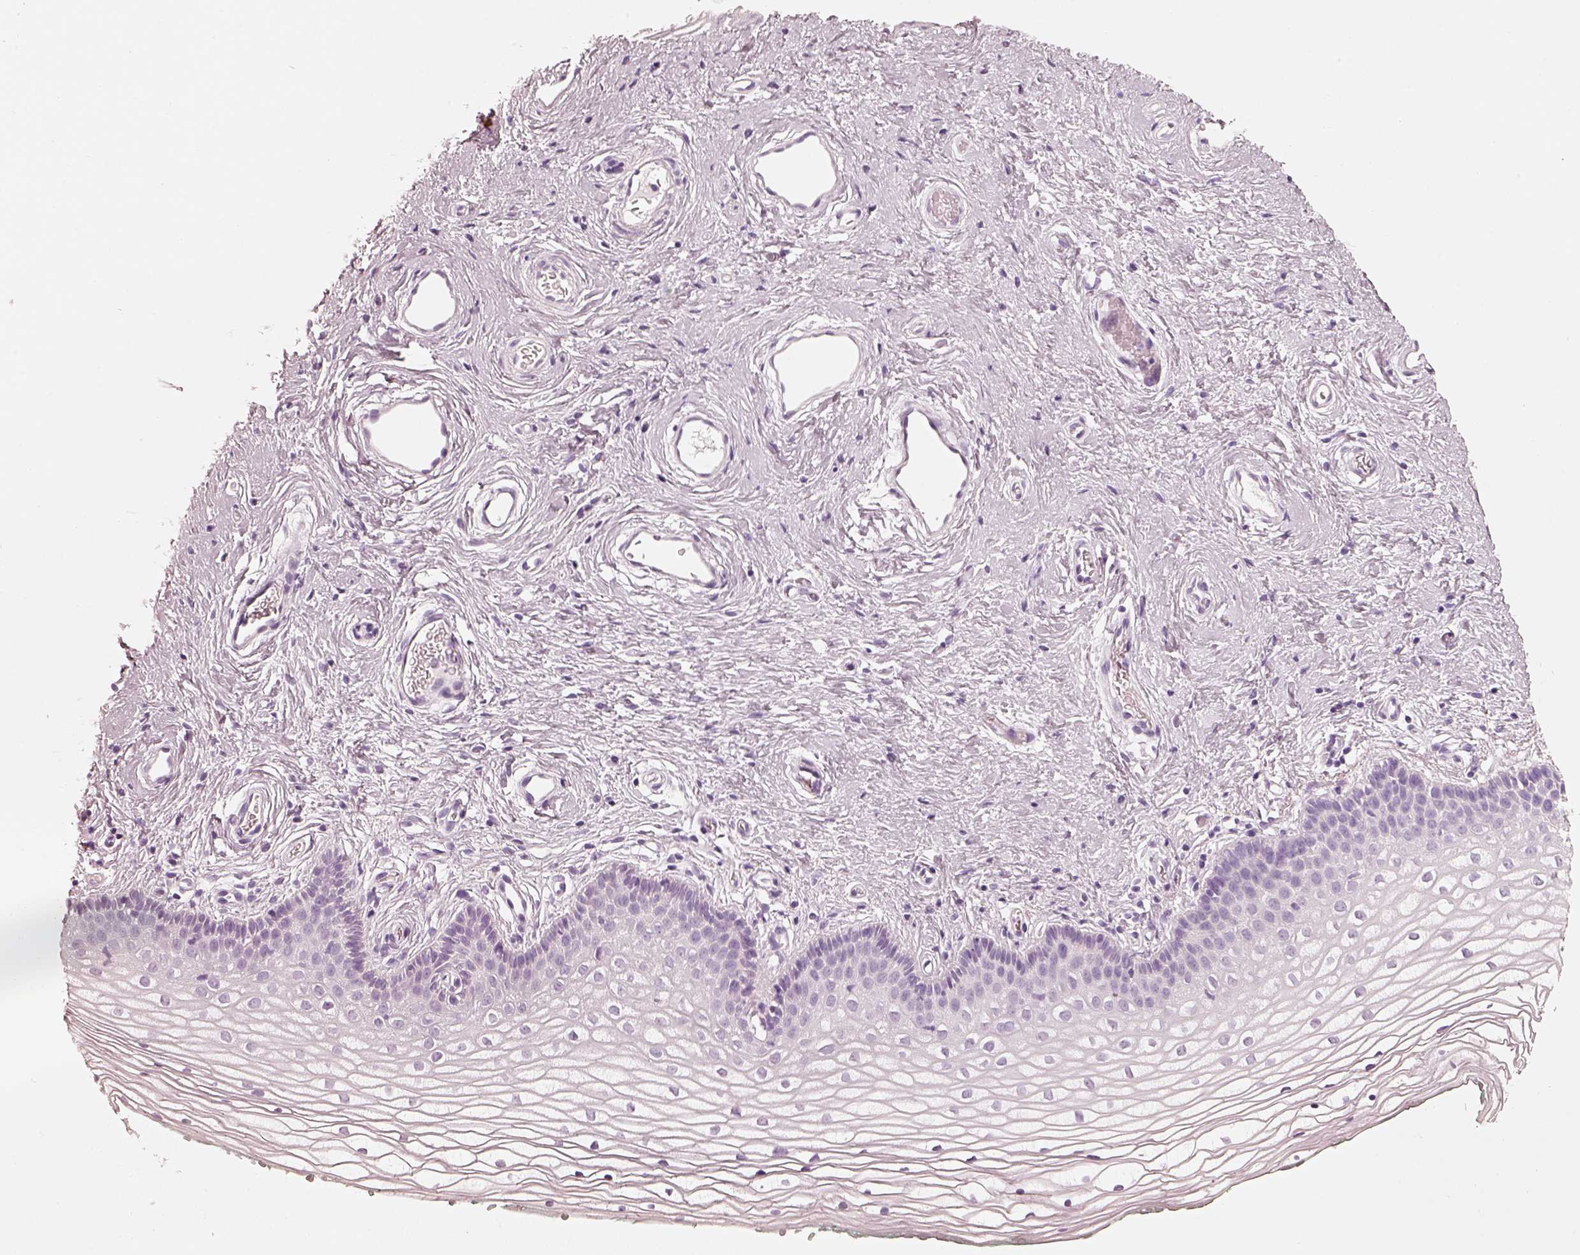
{"staining": {"intensity": "negative", "quantity": "none", "location": "none"}, "tissue": "vagina", "cell_type": "Squamous epithelial cells", "image_type": "normal", "snomed": [{"axis": "morphology", "description": "Normal tissue, NOS"}, {"axis": "topography", "description": "Vagina"}], "caption": "Squamous epithelial cells are negative for protein expression in normal human vagina. Brightfield microscopy of immunohistochemistry (IHC) stained with DAB (brown) and hematoxylin (blue), captured at high magnification.", "gene": "R3HDML", "patient": {"sex": "female", "age": 36}}